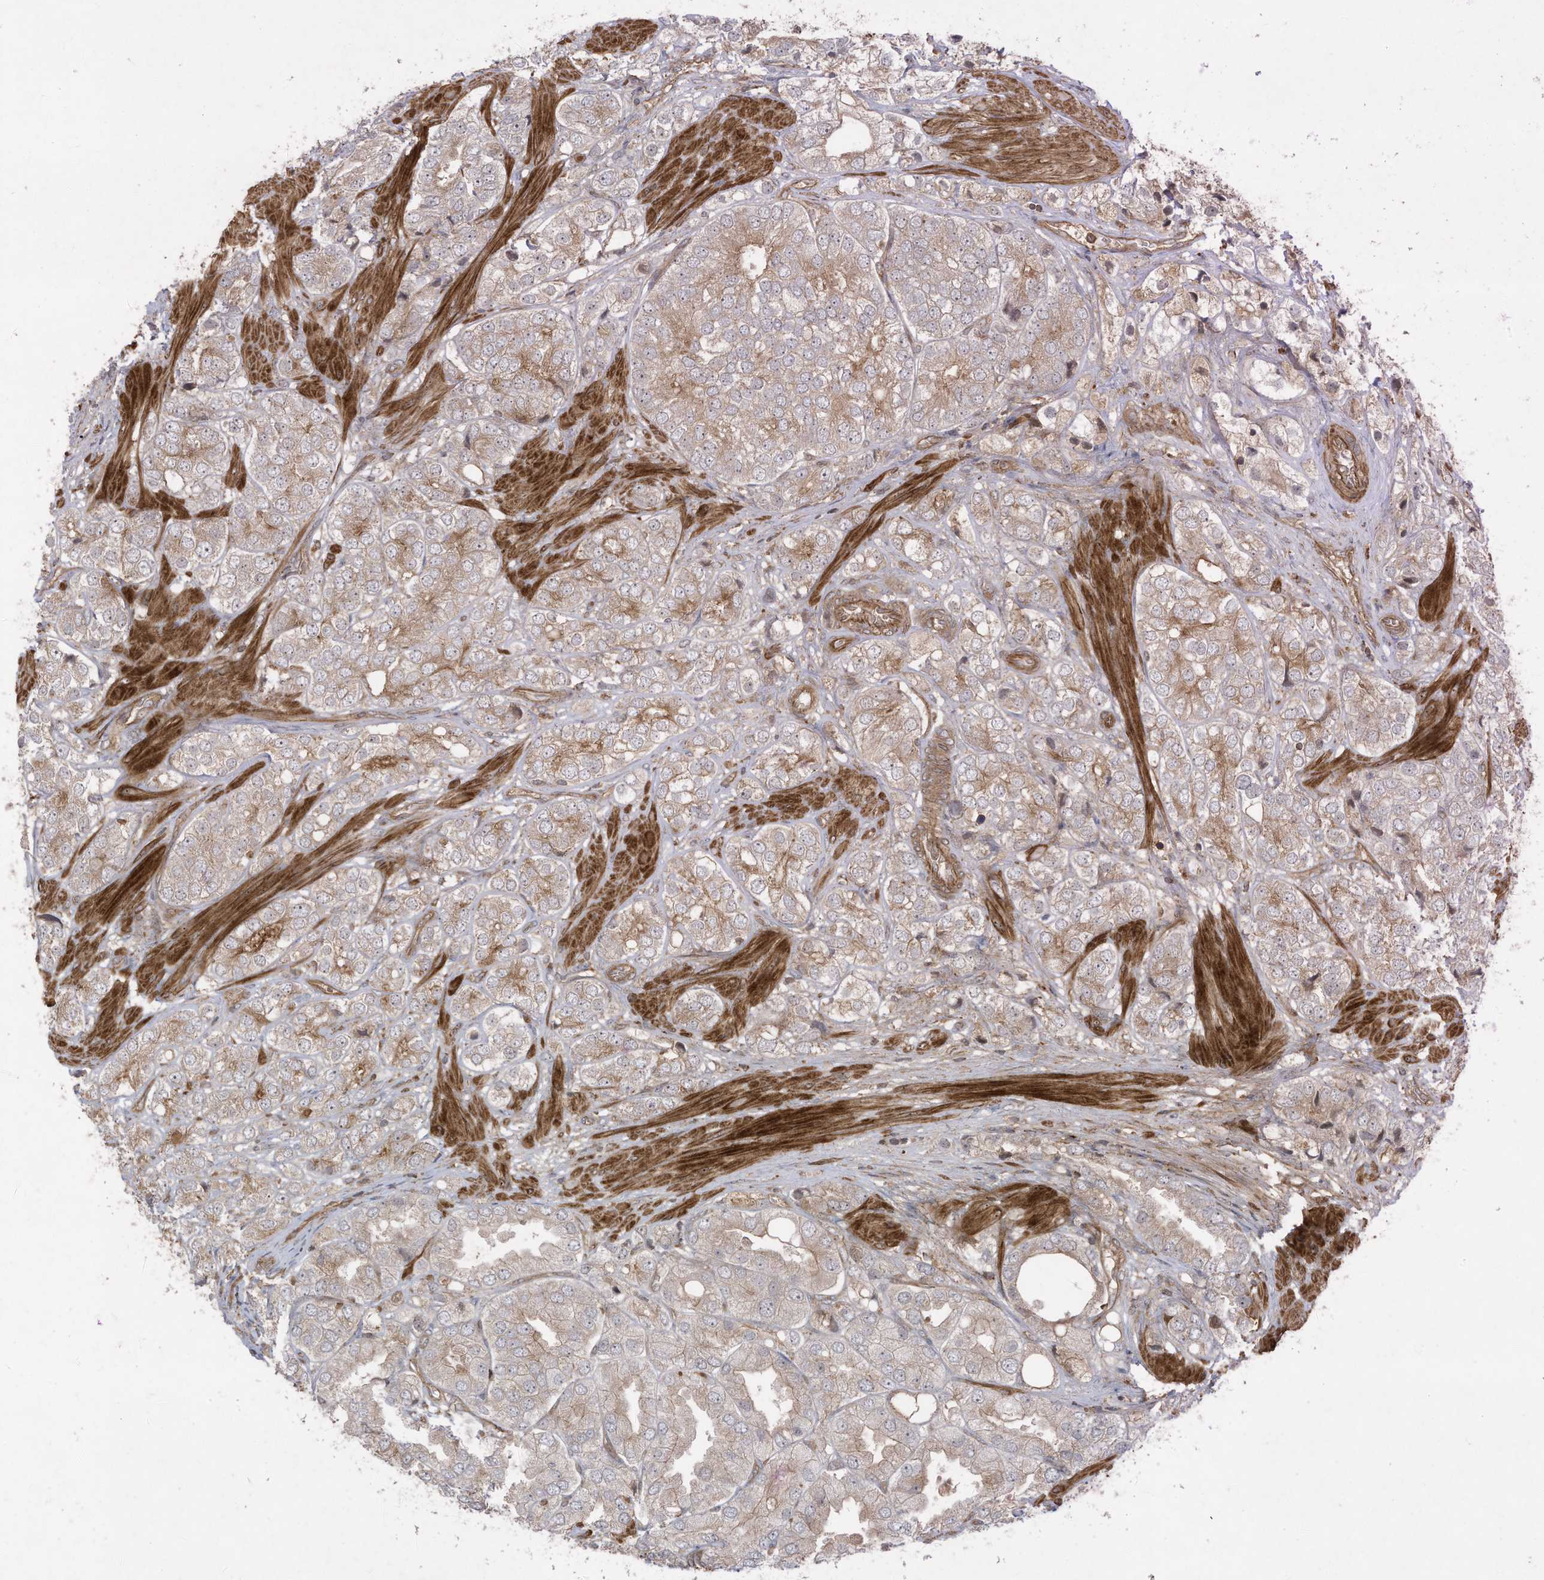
{"staining": {"intensity": "moderate", "quantity": "25%-75%", "location": "cytoplasmic/membranous"}, "tissue": "prostate cancer", "cell_type": "Tumor cells", "image_type": "cancer", "snomed": [{"axis": "morphology", "description": "Adenocarcinoma, High grade"}, {"axis": "topography", "description": "Prostate"}], "caption": "Immunohistochemistry (IHC) staining of high-grade adenocarcinoma (prostate), which shows medium levels of moderate cytoplasmic/membranous positivity in about 25%-75% of tumor cells indicating moderate cytoplasmic/membranous protein staining. The staining was performed using DAB (brown) for protein detection and nuclei were counterstained in hematoxylin (blue).", "gene": "DDIT4", "patient": {"sex": "male", "age": 50}}